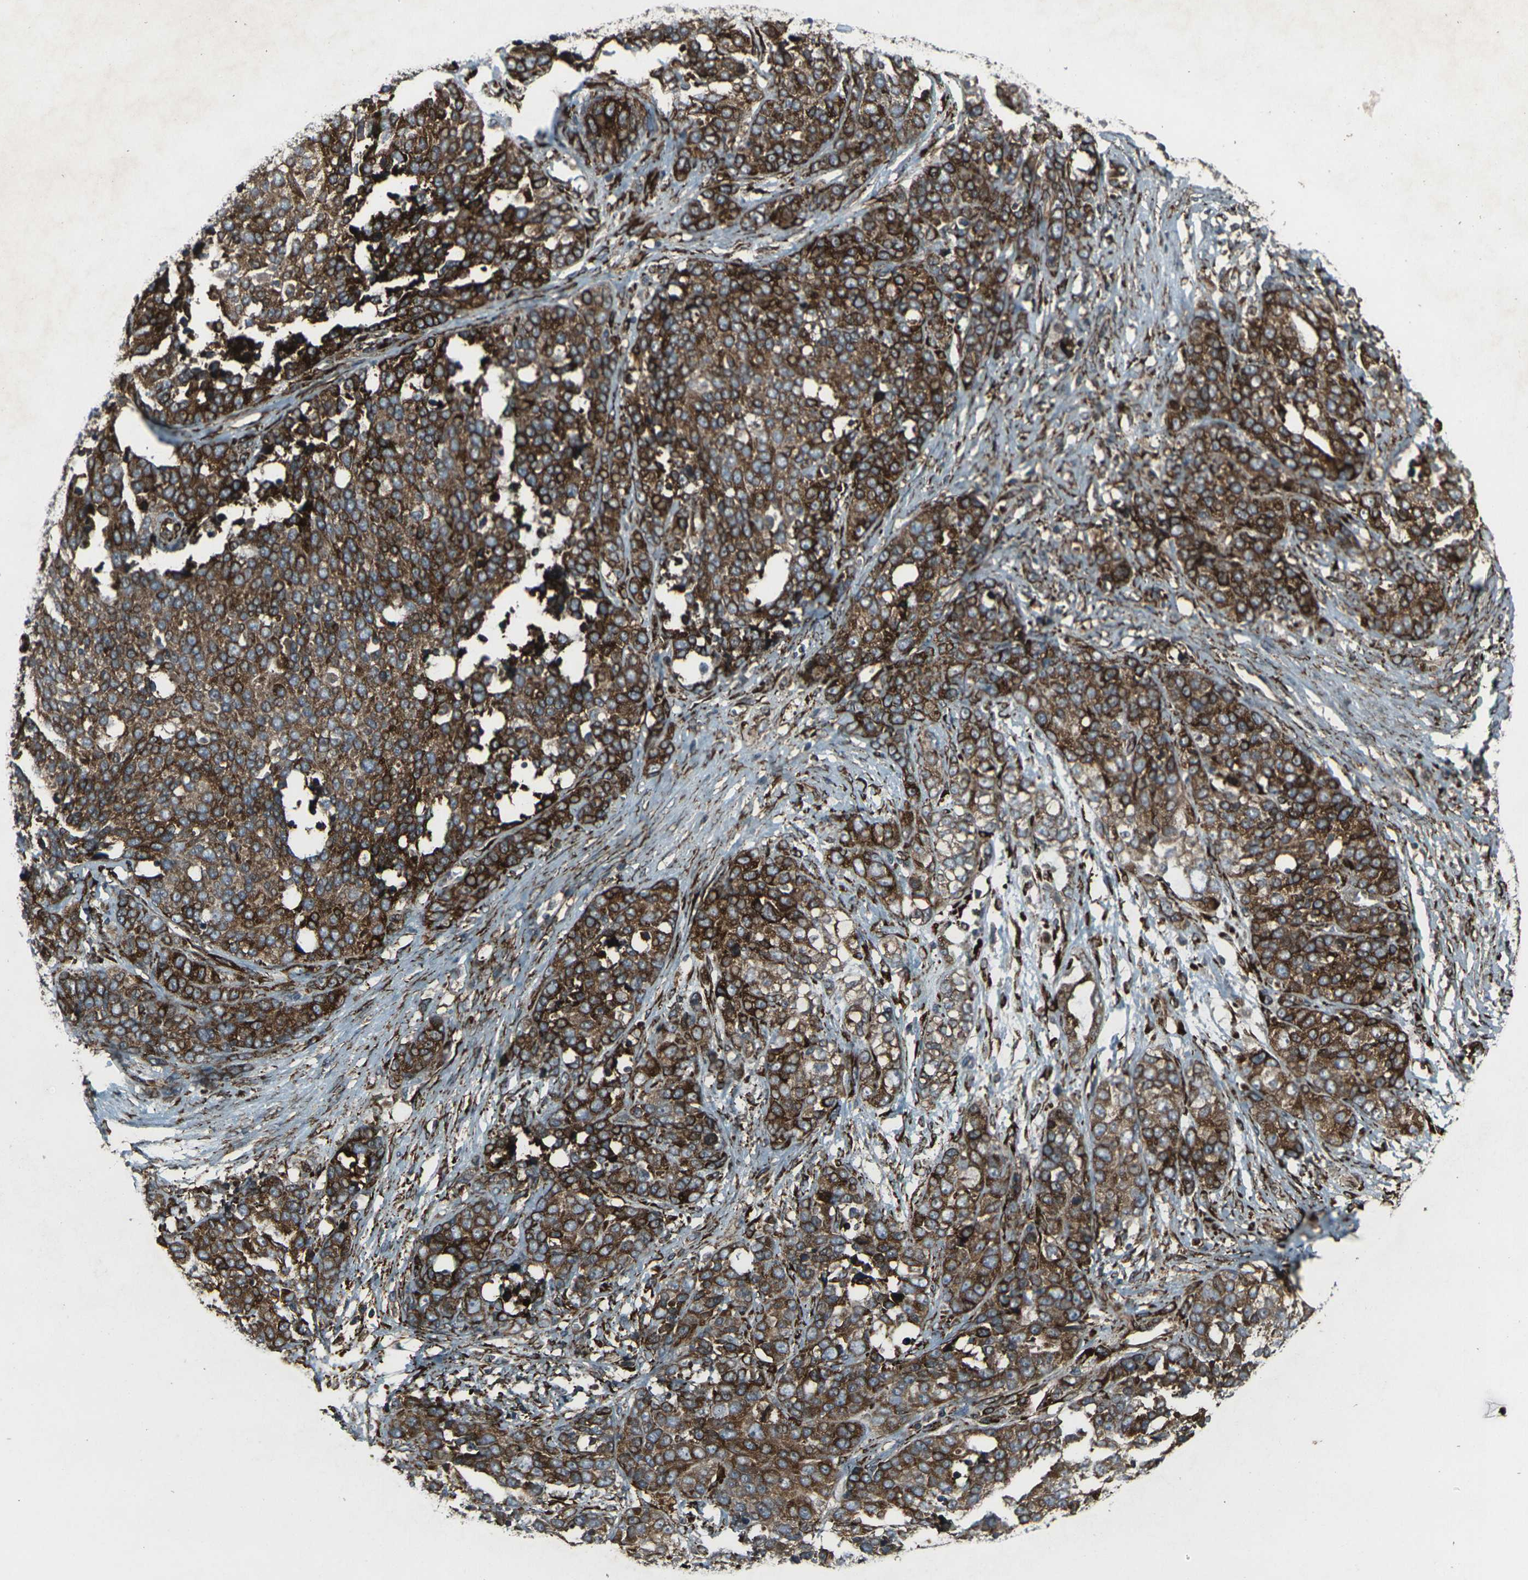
{"staining": {"intensity": "strong", "quantity": "25%-75%", "location": "cytoplasmic/membranous"}, "tissue": "ovarian cancer", "cell_type": "Tumor cells", "image_type": "cancer", "snomed": [{"axis": "morphology", "description": "Cystadenocarcinoma, serous, NOS"}, {"axis": "topography", "description": "Ovary"}], "caption": "This is a photomicrograph of immunohistochemistry staining of ovarian cancer, which shows strong positivity in the cytoplasmic/membranous of tumor cells.", "gene": "LSMEM1", "patient": {"sex": "female", "age": 44}}